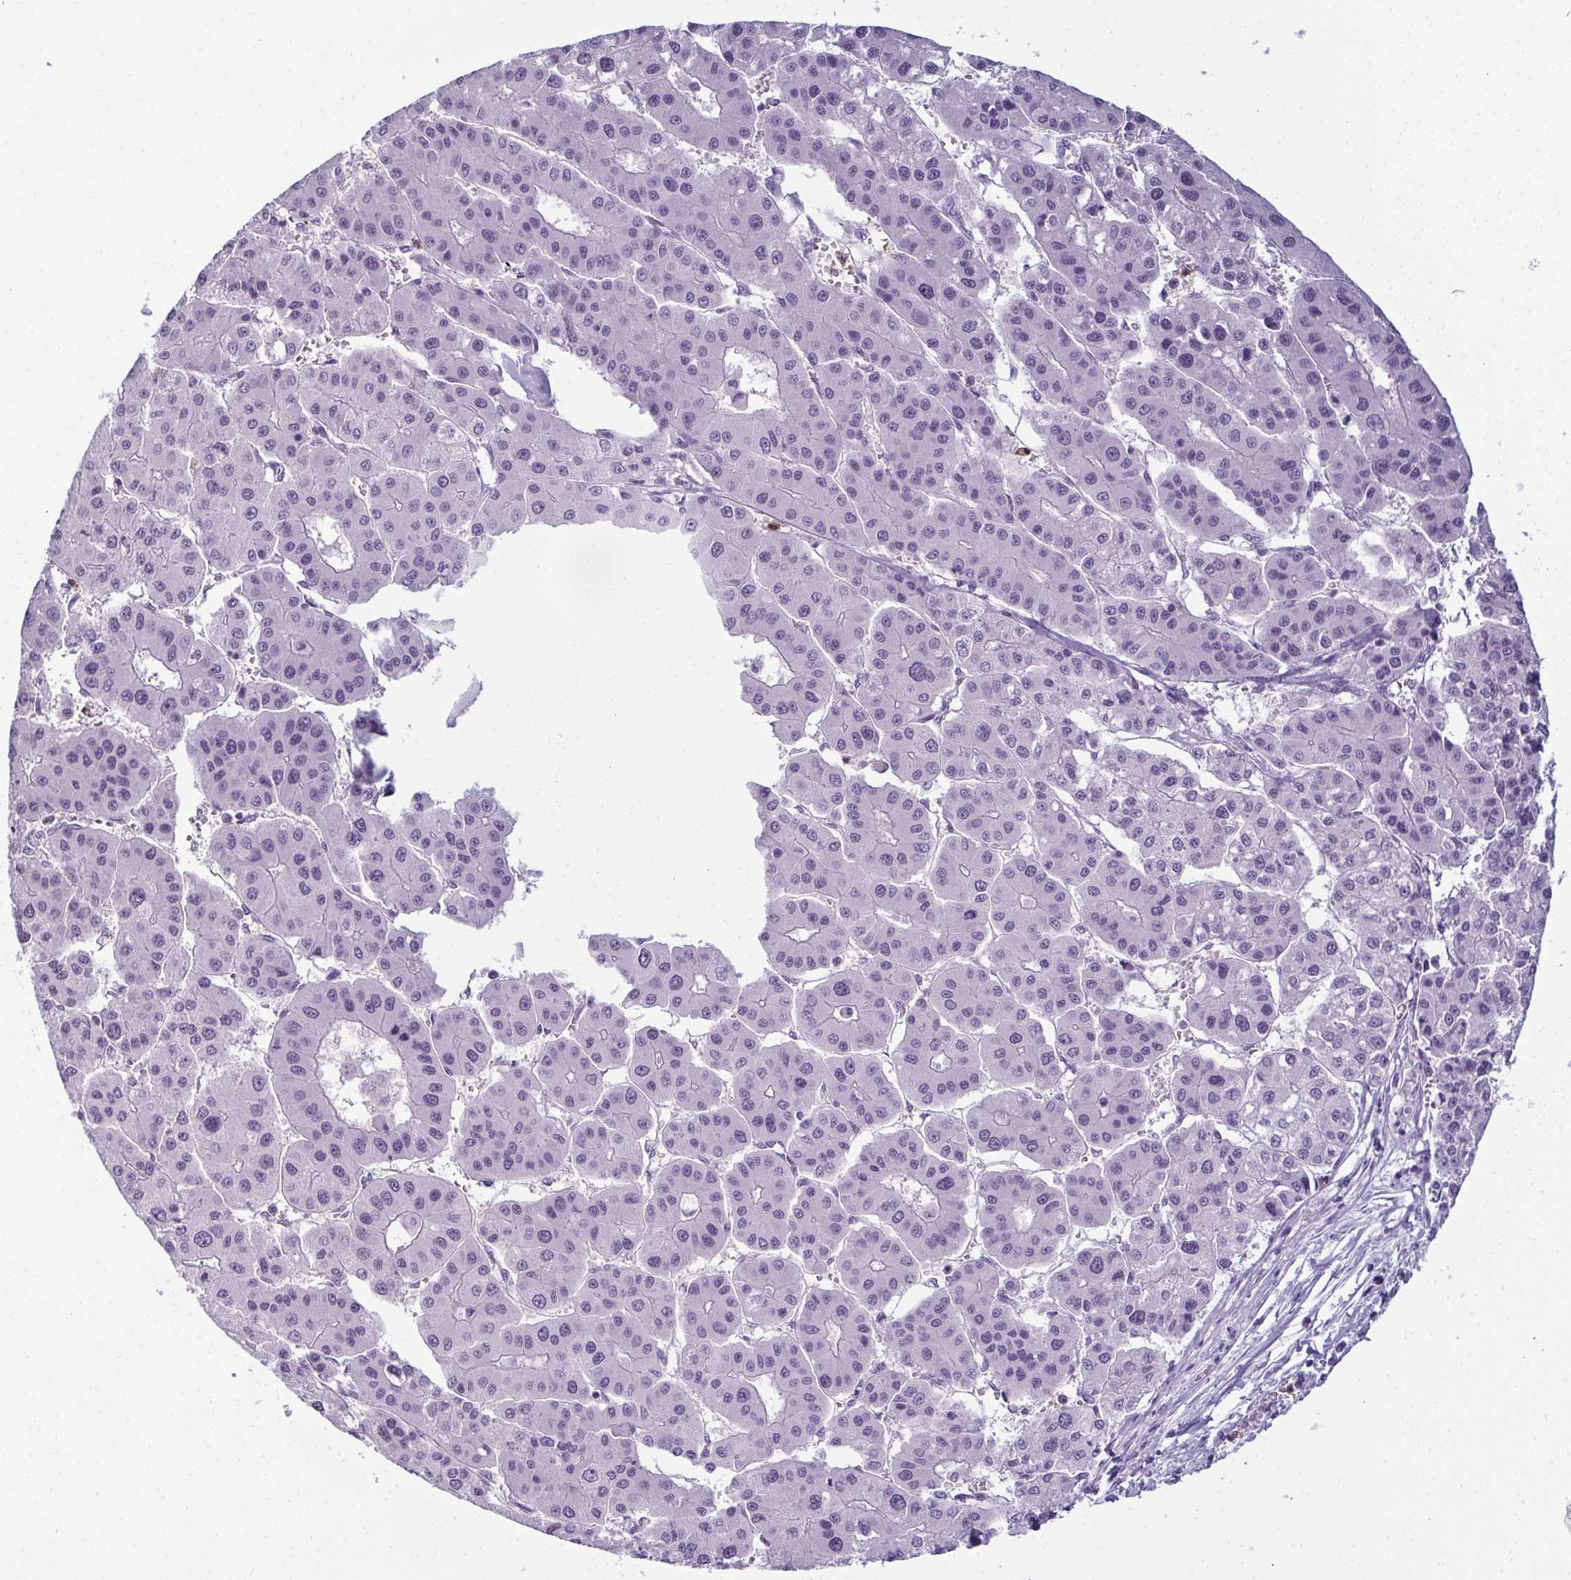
{"staining": {"intensity": "negative", "quantity": "none", "location": "none"}, "tissue": "liver cancer", "cell_type": "Tumor cells", "image_type": "cancer", "snomed": [{"axis": "morphology", "description": "Carcinoma, Hepatocellular, NOS"}, {"axis": "topography", "description": "Liver"}], "caption": "Tumor cells show no significant staining in hepatocellular carcinoma (liver).", "gene": "CDA", "patient": {"sex": "male", "age": 73}}